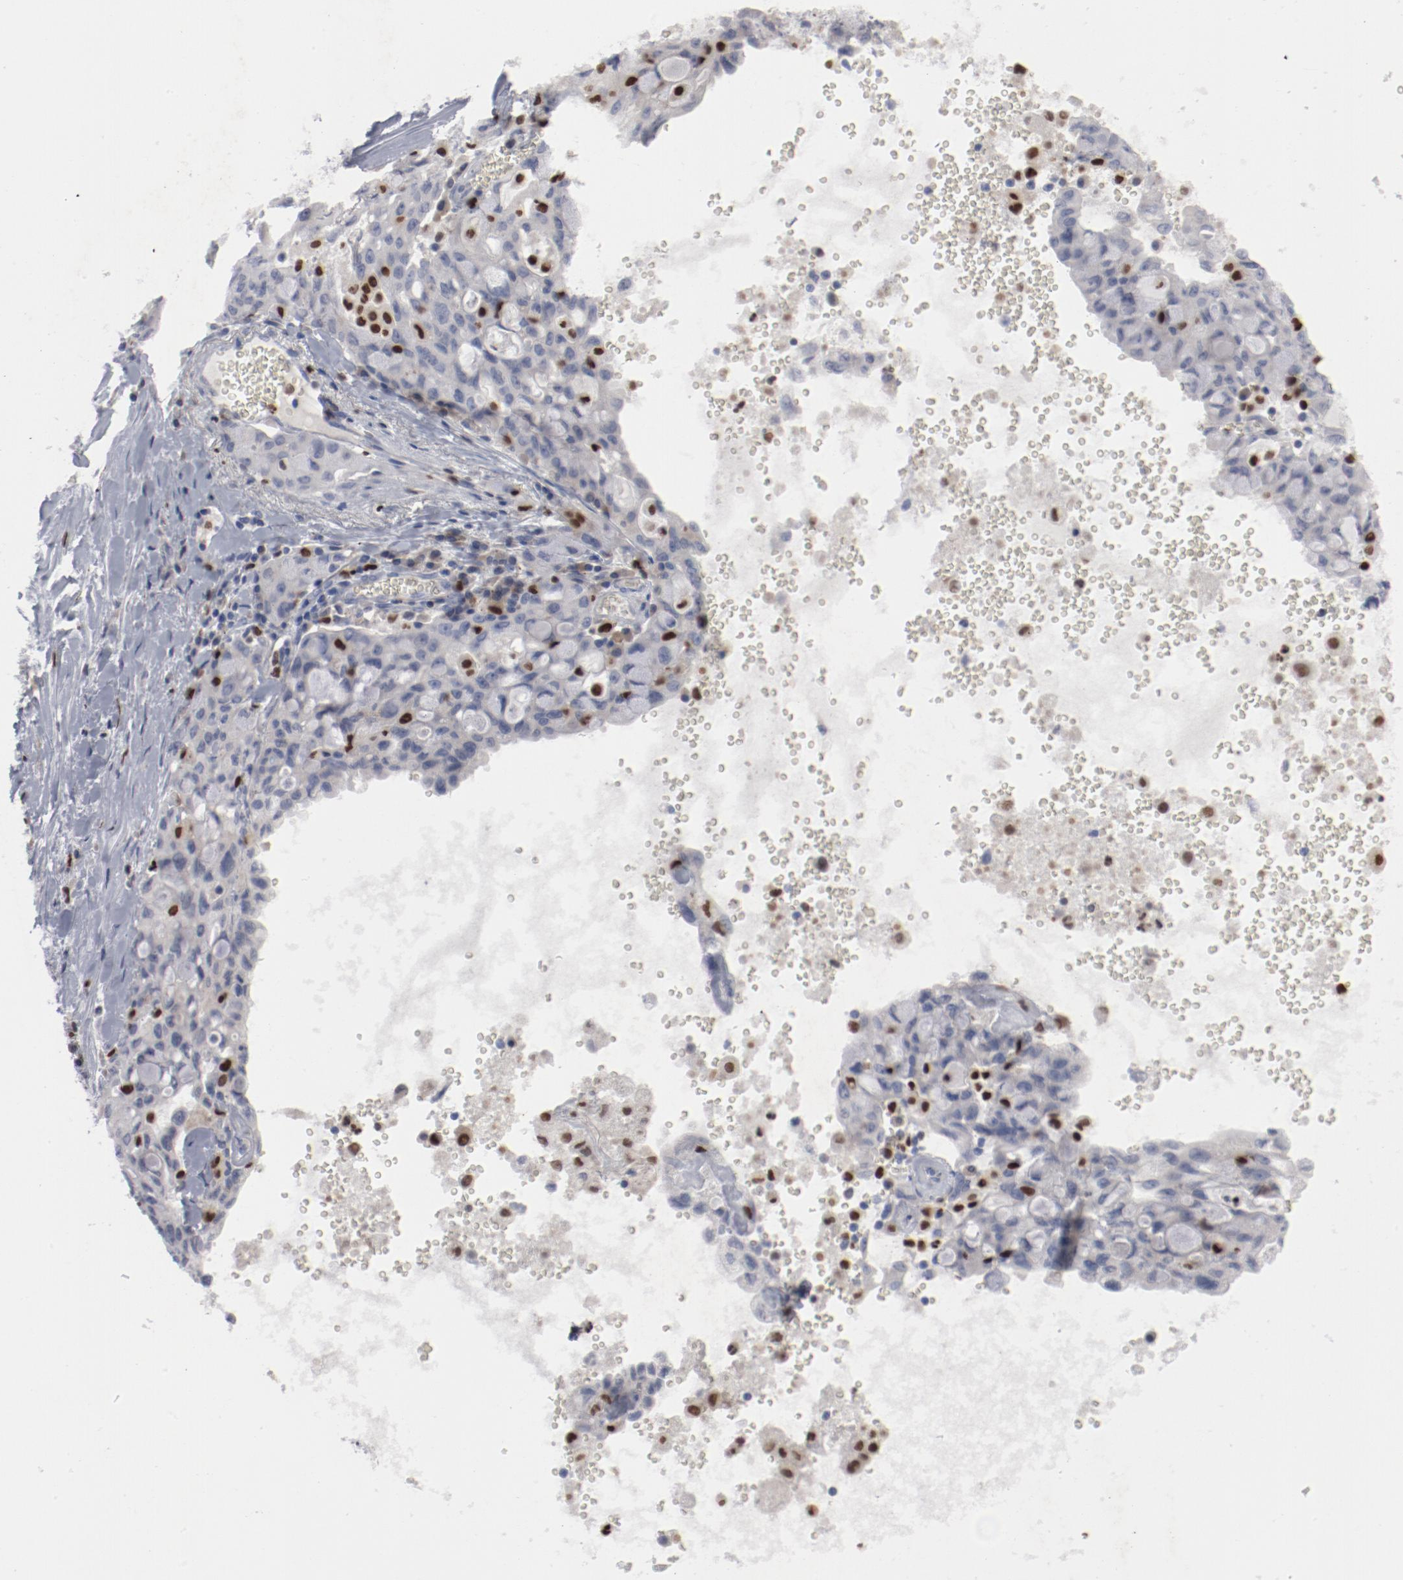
{"staining": {"intensity": "negative", "quantity": "none", "location": "none"}, "tissue": "lung cancer", "cell_type": "Tumor cells", "image_type": "cancer", "snomed": [{"axis": "morphology", "description": "Adenocarcinoma, NOS"}, {"axis": "topography", "description": "Lung"}], "caption": "High magnification brightfield microscopy of lung adenocarcinoma stained with DAB (3,3'-diaminobenzidine) (brown) and counterstained with hematoxylin (blue): tumor cells show no significant expression. (DAB (3,3'-diaminobenzidine) immunohistochemistry, high magnification).", "gene": "SPI1", "patient": {"sex": "female", "age": 44}}